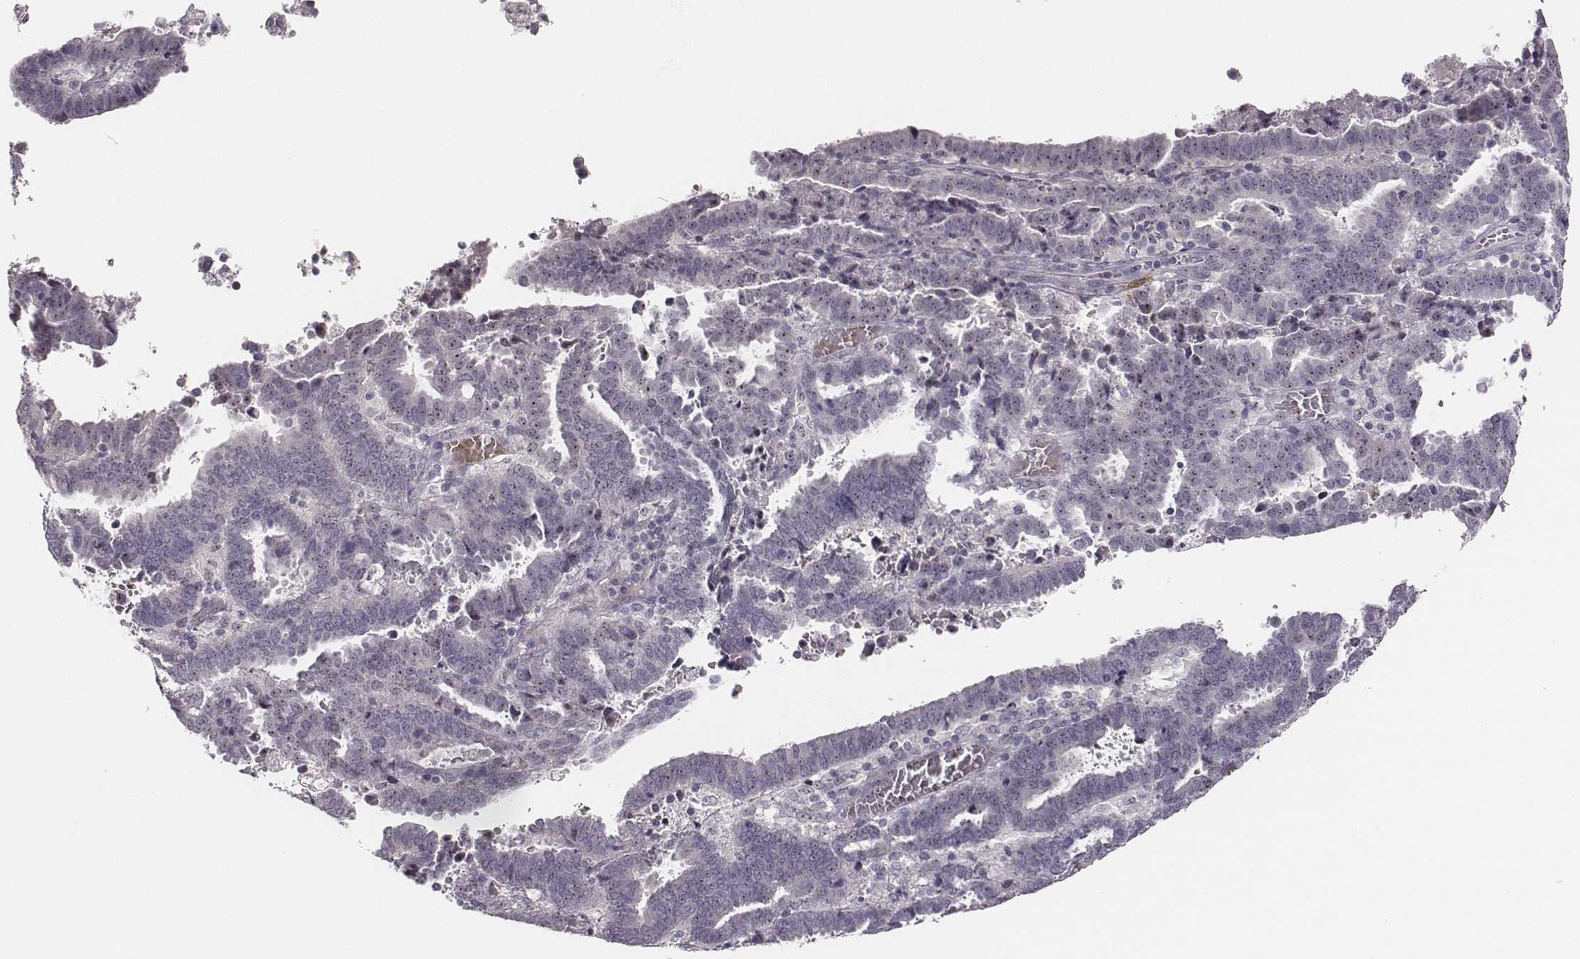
{"staining": {"intensity": "moderate", "quantity": "25%-75%", "location": "nuclear"}, "tissue": "endometrial cancer", "cell_type": "Tumor cells", "image_type": "cancer", "snomed": [{"axis": "morphology", "description": "Adenocarcinoma, NOS"}, {"axis": "topography", "description": "Uterus"}], "caption": "Immunohistochemistry image of neoplastic tissue: endometrial cancer (adenocarcinoma) stained using IHC shows medium levels of moderate protein expression localized specifically in the nuclear of tumor cells, appearing as a nuclear brown color.", "gene": "NIFK", "patient": {"sex": "female", "age": 83}}